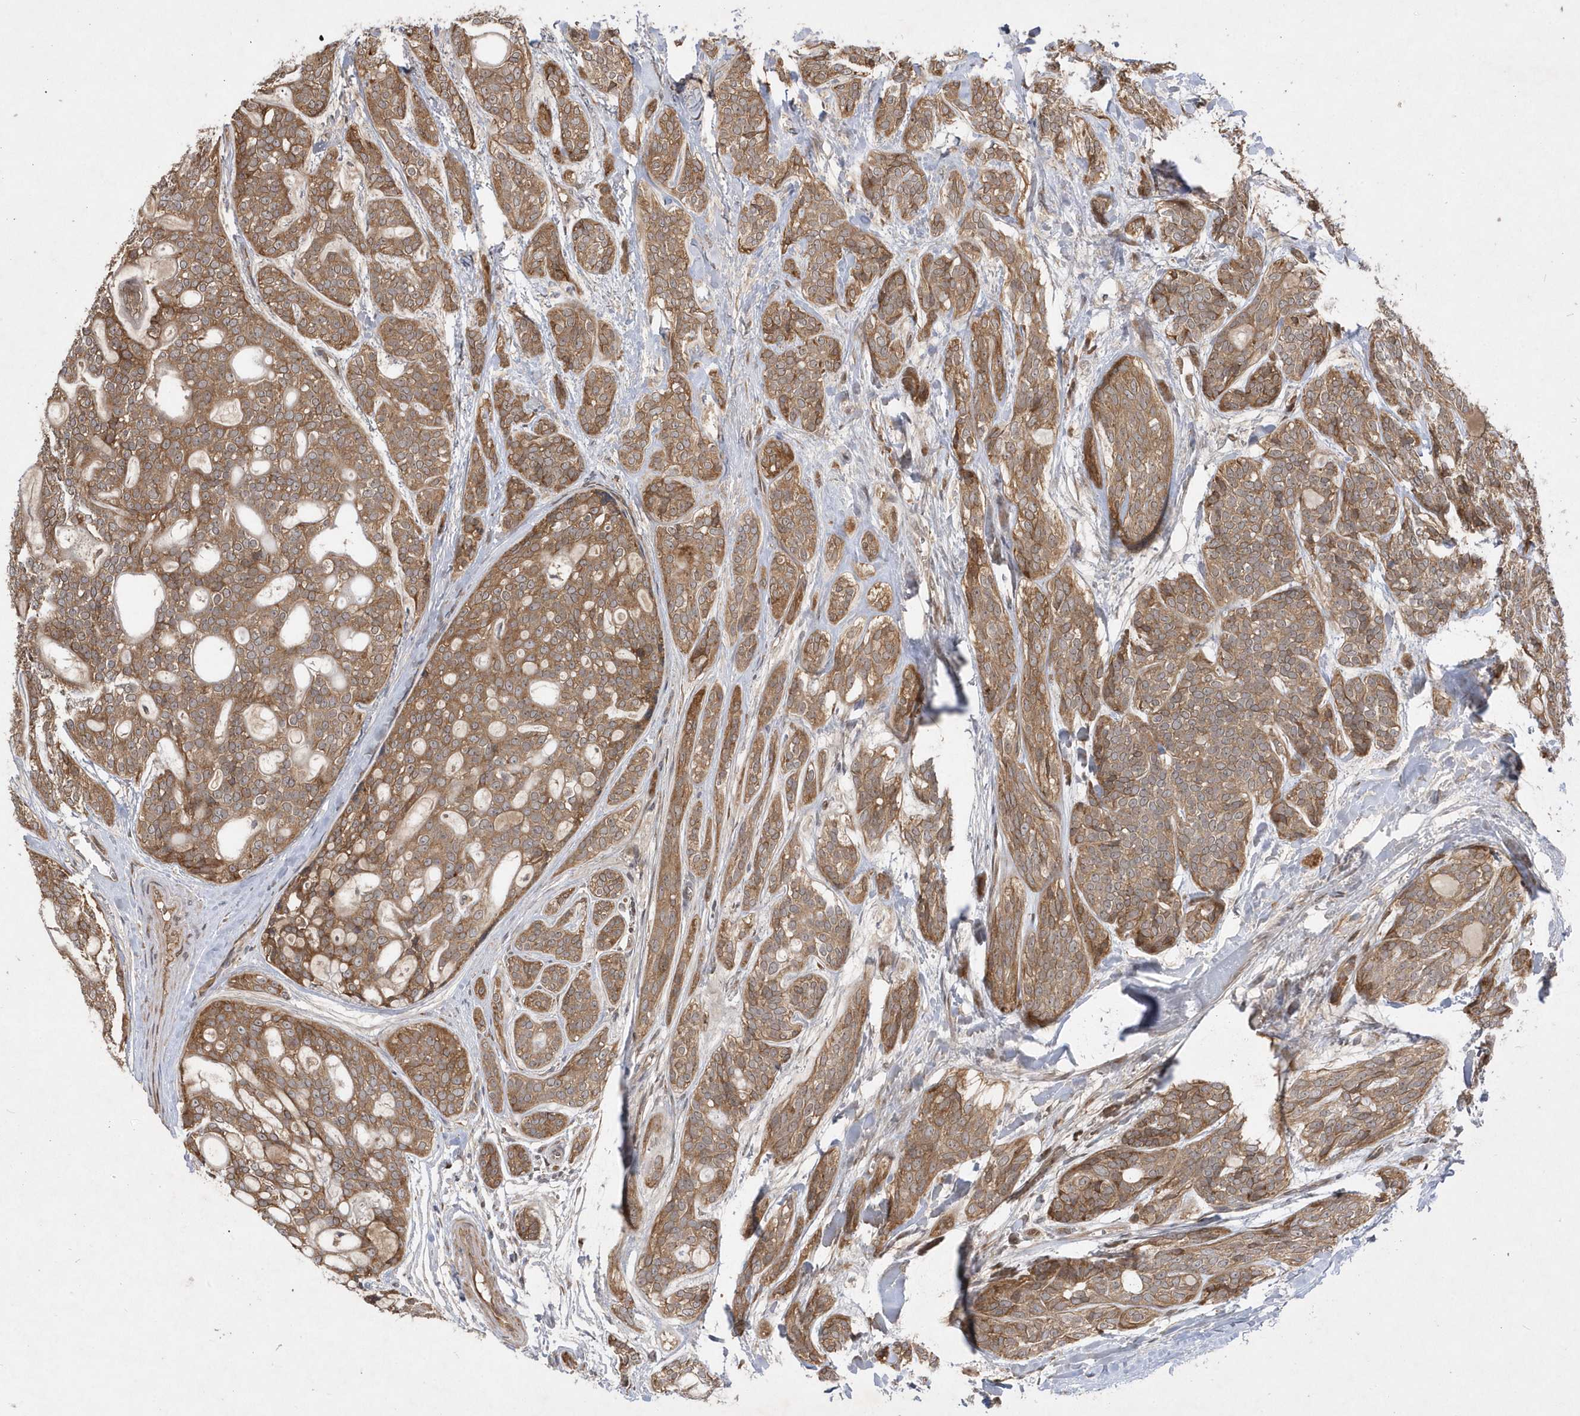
{"staining": {"intensity": "moderate", "quantity": ">75%", "location": "cytoplasmic/membranous"}, "tissue": "head and neck cancer", "cell_type": "Tumor cells", "image_type": "cancer", "snomed": [{"axis": "morphology", "description": "Adenocarcinoma, NOS"}, {"axis": "topography", "description": "Head-Neck"}], "caption": "Adenocarcinoma (head and neck) stained for a protein reveals moderate cytoplasmic/membranous positivity in tumor cells. (DAB (3,3'-diaminobenzidine) = brown stain, brightfield microscopy at high magnification).", "gene": "GFM2", "patient": {"sex": "male", "age": 66}}